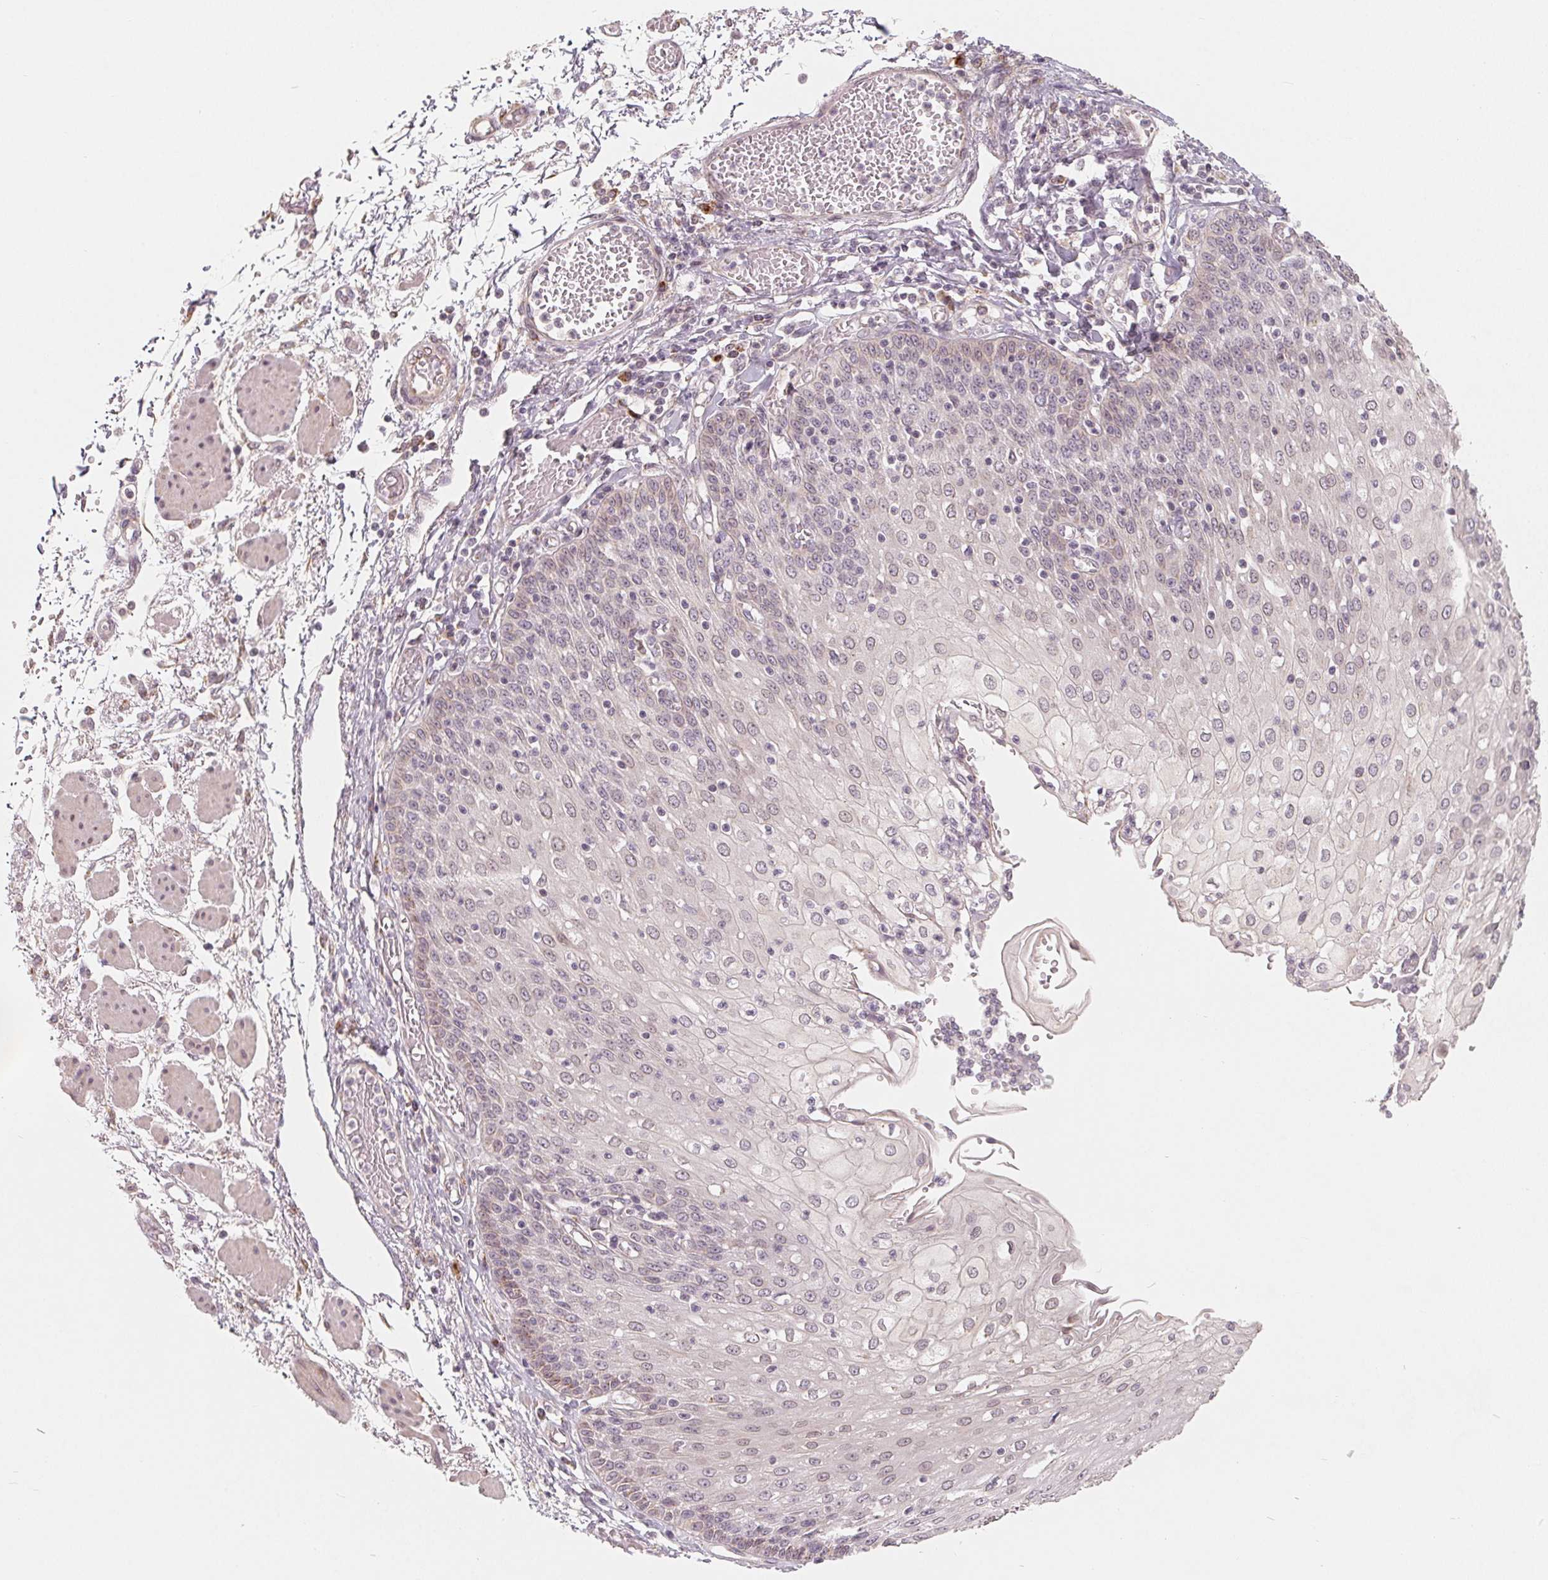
{"staining": {"intensity": "weak", "quantity": "<25%", "location": "nuclear"}, "tissue": "esophagus", "cell_type": "Squamous epithelial cells", "image_type": "normal", "snomed": [{"axis": "morphology", "description": "Normal tissue, NOS"}, {"axis": "morphology", "description": "Adenocarcinoma, NOS"}, {"axis": "topography", "description": "Esophagus"}], "caption": "Immunohistochemical staining of normal esophagus exhibits no significant staining in squamous epithelial cells. (DAB (3,3'-diaminobenzidine) immunohistochemistry (IHC) visualized using brightfield microscopy, high magnification).", "gene": "TMSB15B", "patient": {"sex": "male", "age": 81}}